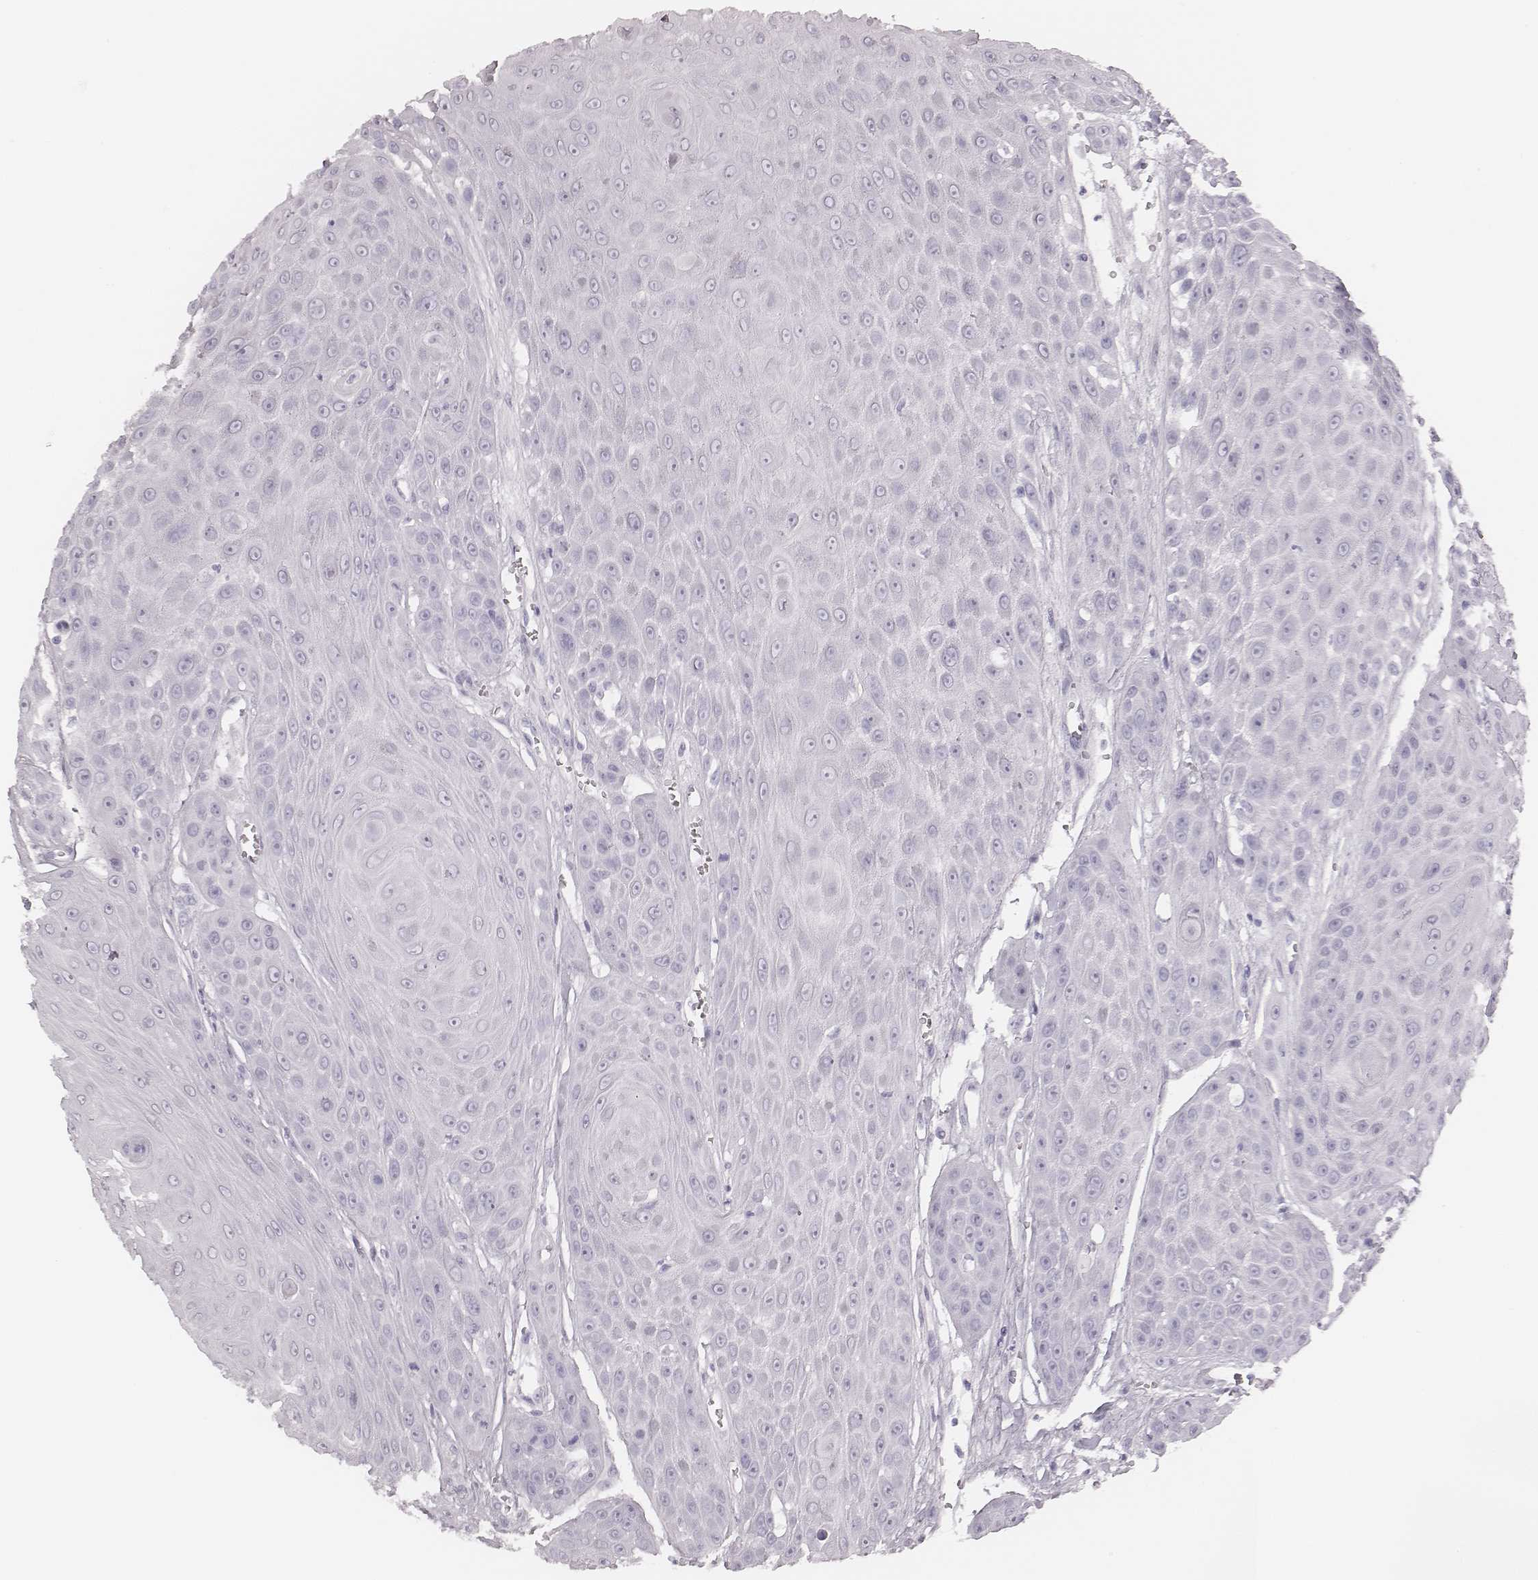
{"staining": {"intensity": "negative", "quantity": "none", "location": "none"}, "tissue": "head and neck cancer", "cell_type": "Tumor cells", "image_type": "cancer", "snomed": [{"axis": "morphology", "description": "Squamous cell carcinoma, NOS"}, {"axis": "topography", "description": "Oral tissue"}, {"axis": "topography", "description": "Head-Neck"}], "caption": "Human squamous cell carcinoma (head and neck) stained for a protein using IHC shows no positivity in tumor cells.", "gene": "MSX1", "patient": {"sex": "male", "age": 81}}